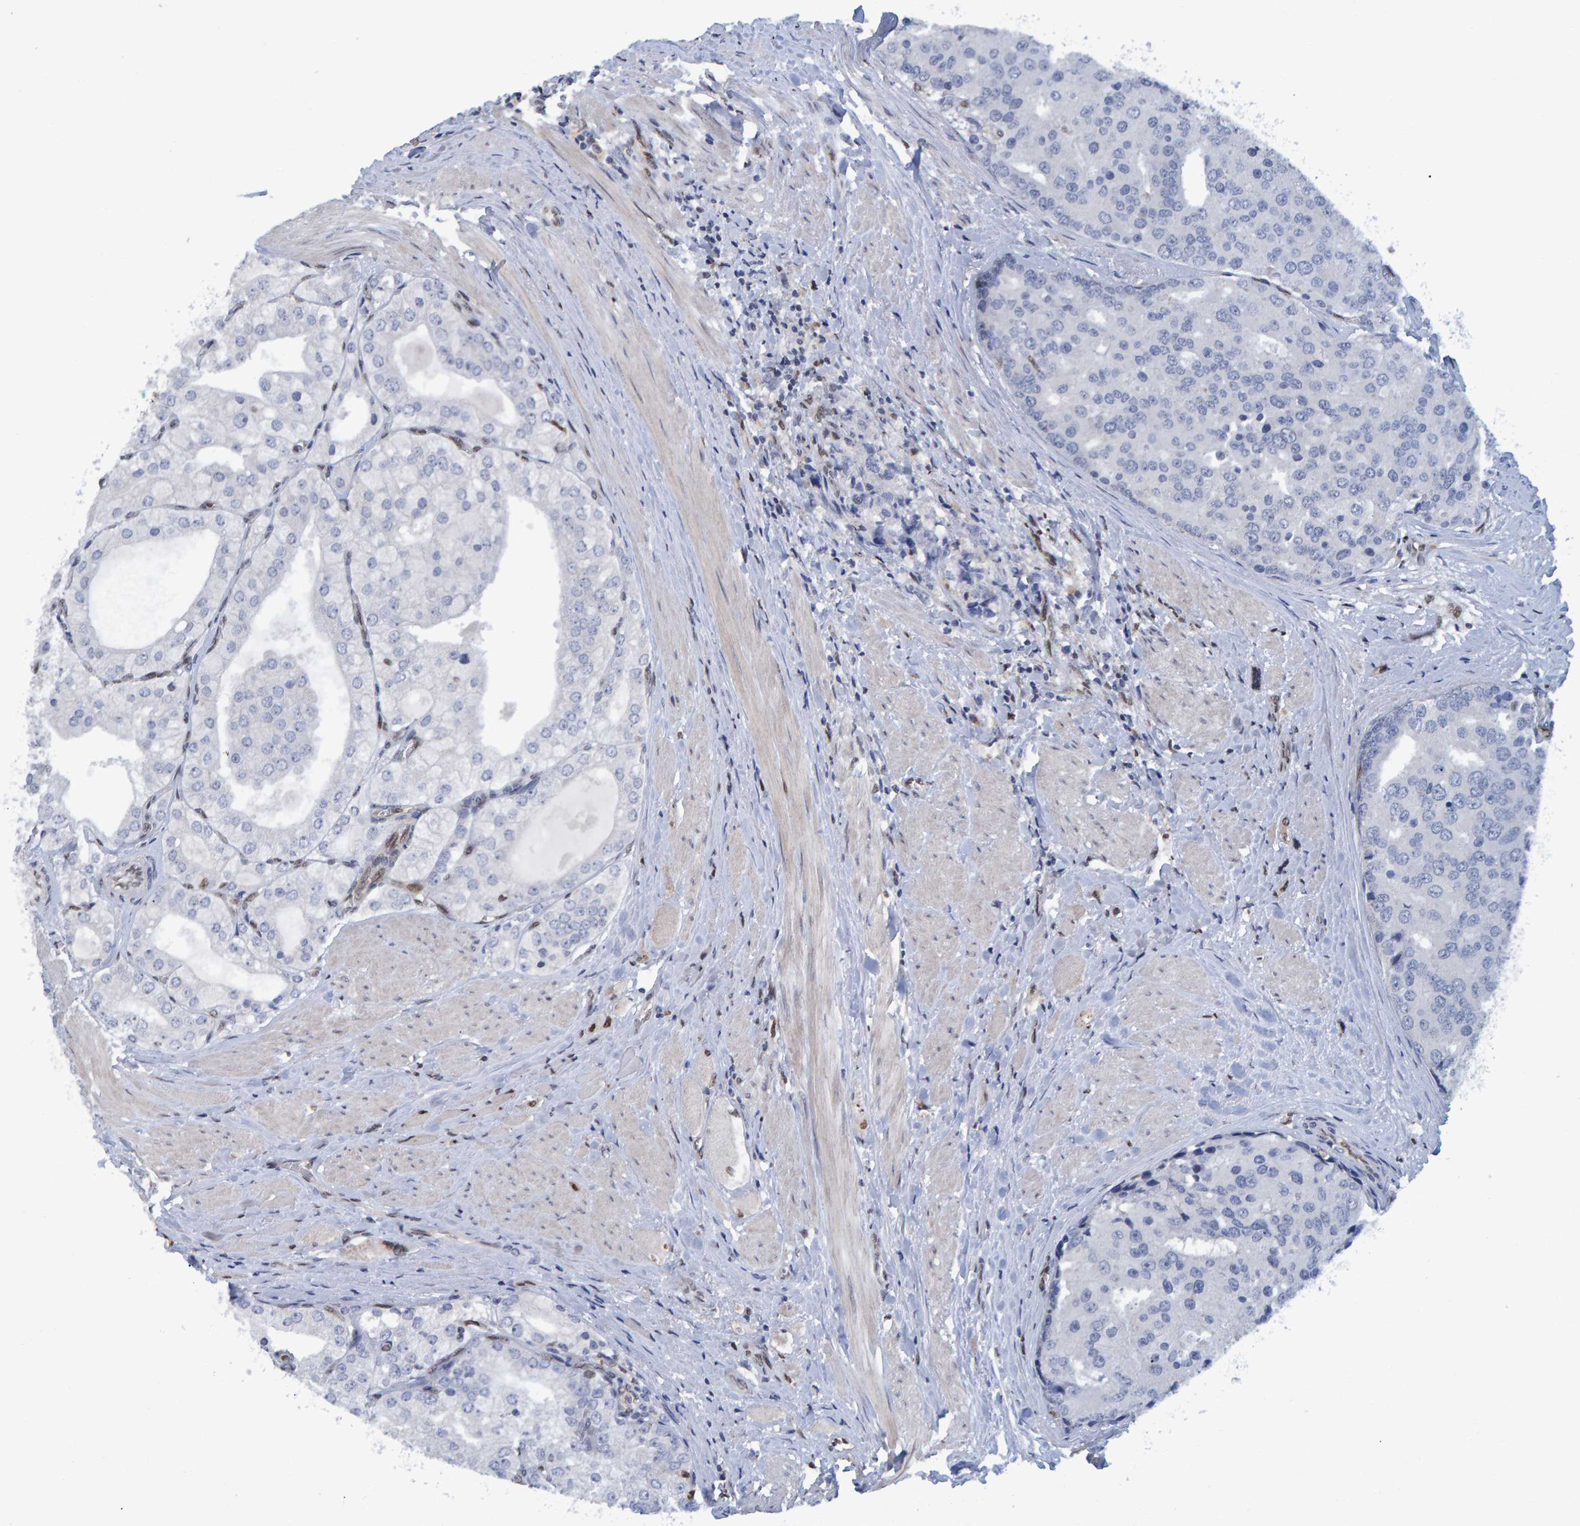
{"staining": {"intensity": "negative", "quantity": "none", "location": "none"}, "tissue": "prostate cancer", "cell_type": "Tumor cells", "image_type": "cancer", "snomed": [{"axis": "morphology", "description": "Adenocarcinoma, High grade"}, {"axis": "topography", "description": "Prostate"}], "caption": "The immunohistochemistry photomicrograph has no significant positivity in tumor cells of prostate high-grade adenocarcinoma tissue. (Brightfield microscopy of DAB (3,3'-diaminobenzidine) immunohistochemistry at high magnification).", "gene": "QKI", "patient": {"sex": "male", "age": 50}}